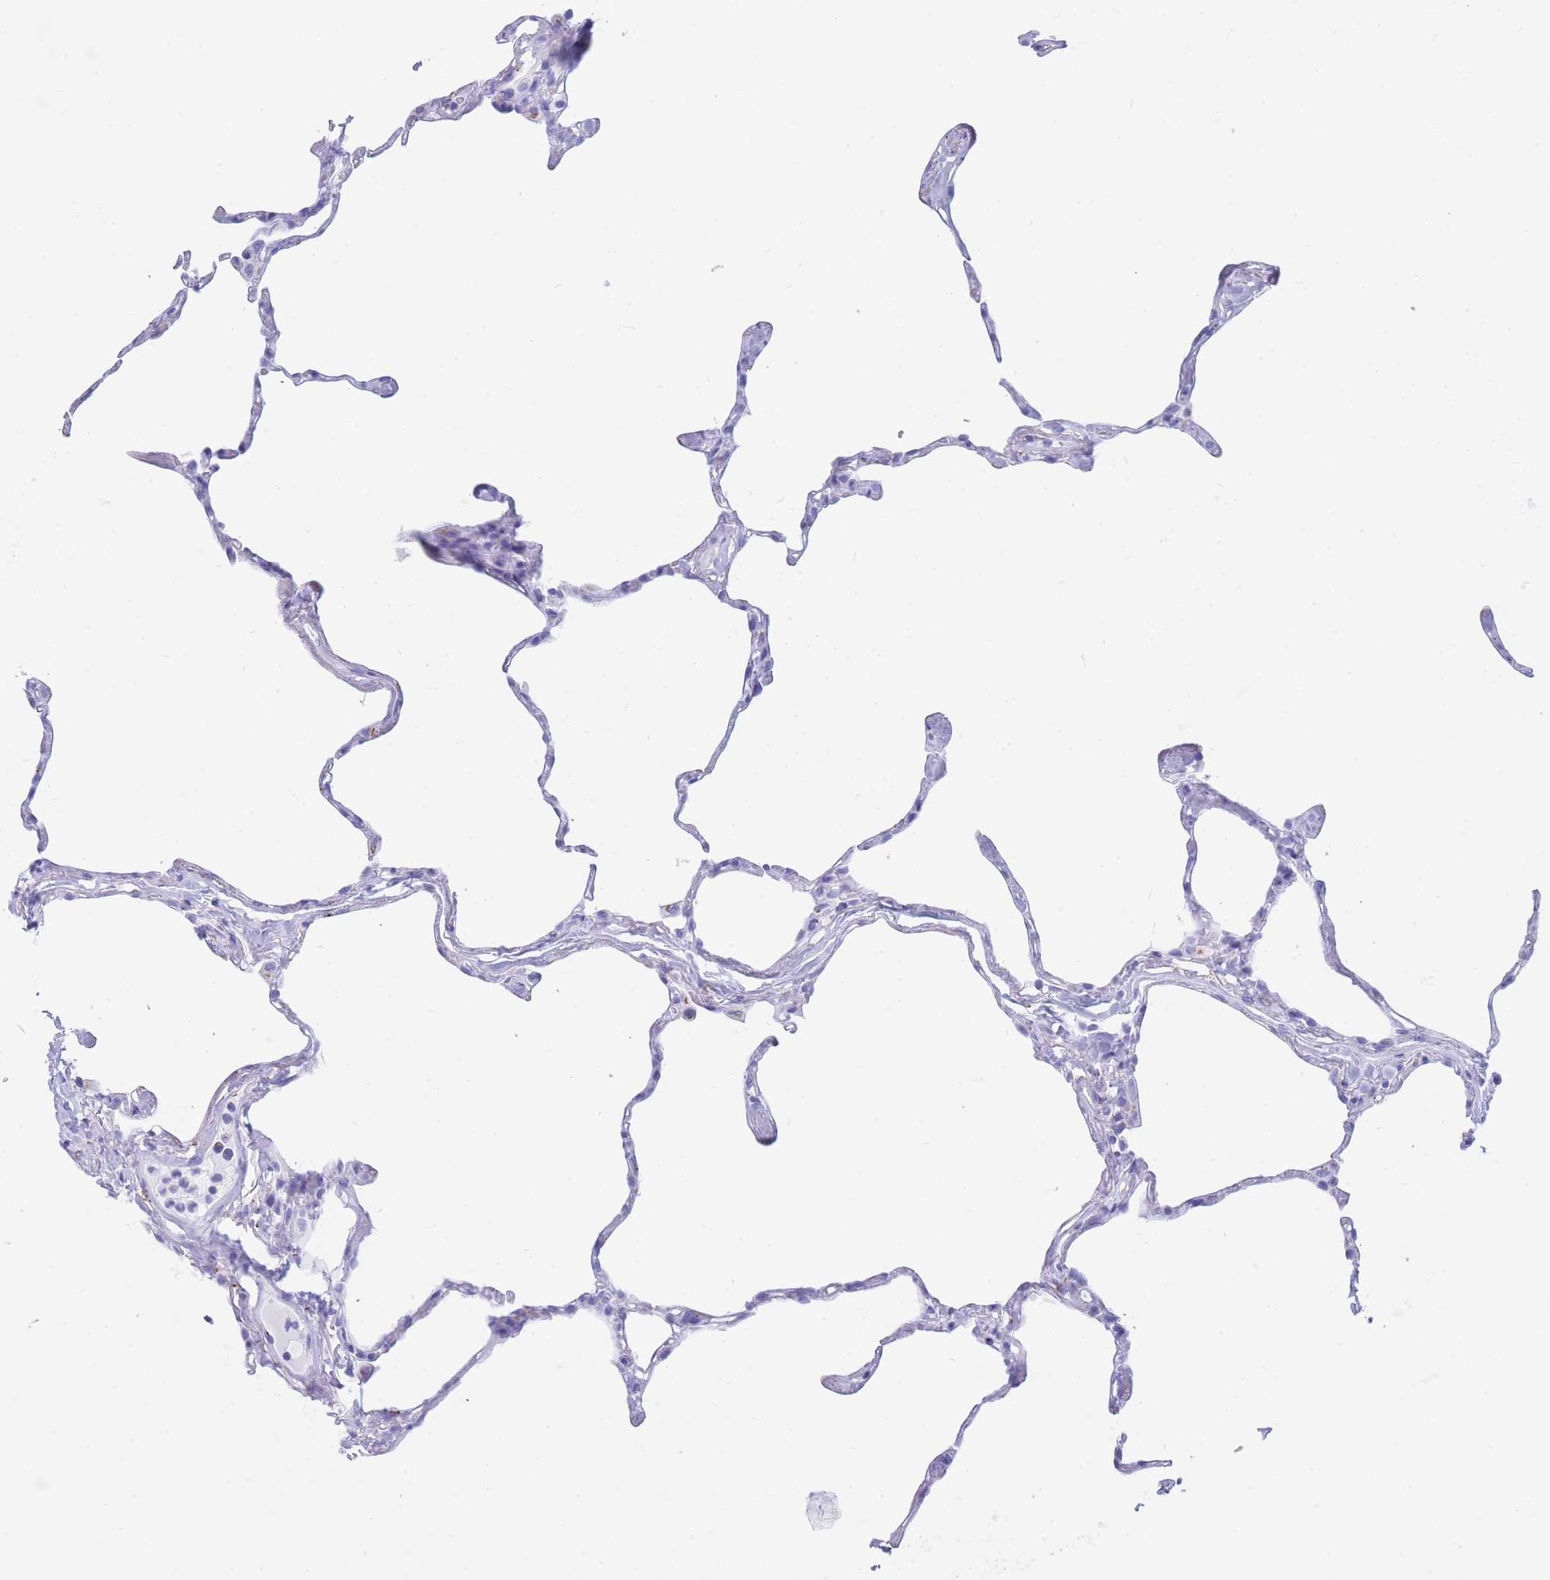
{"staining": {"intensity": "negative", "quantity": "none", "location": "none"}, "tissue": "lung", "cell_type": "Alveolar cells", "image_type": "normal", "snomed": [{"axis": "morphology", "description": "Normal tissue, NOS"}, {"axis": "topography", "description": "Lung"}], "caption": "Image shows no protein positivity in alveolar cells of normal lung. Nuclei are stained in blue.", "gene": "FAM3C", "patient": {"sex": "male", "age": 65}}